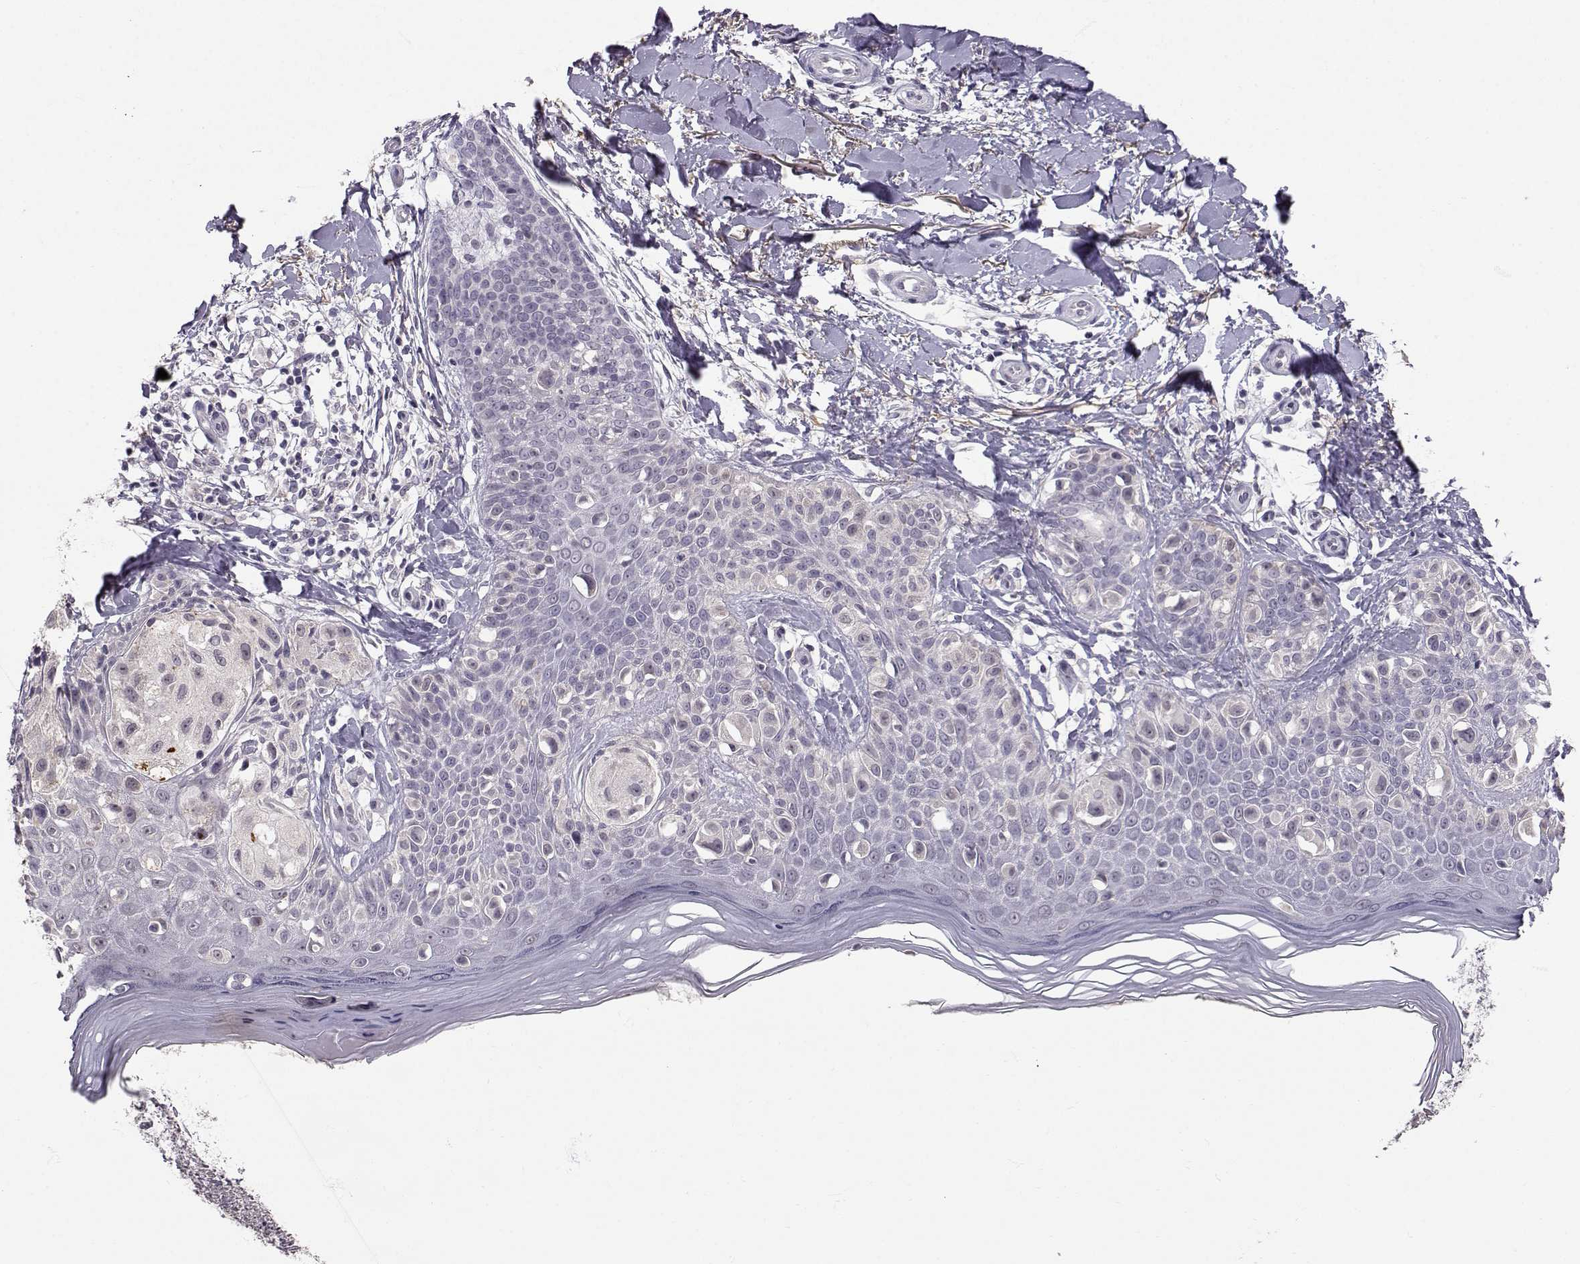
{"staining": {"intensity": "negative", "quantity": "none", "location": "none"}, "tissue": "melanoma", "cell_type": "Tumor cells", "image_type": "cancer", "snomed": [{"axis": "morphology", "description": "Malignant melanoma, NOS"}, {"axis": "topography", "description": "Skin"}], "caption": "A high-resolution micrograph shows immunohistochemistry (IHC) staining of melanoma, which displays no significant positivity in tumor cells.", "gene": "SLC6A3", "patient": {"sex": "female", "age": 73}}